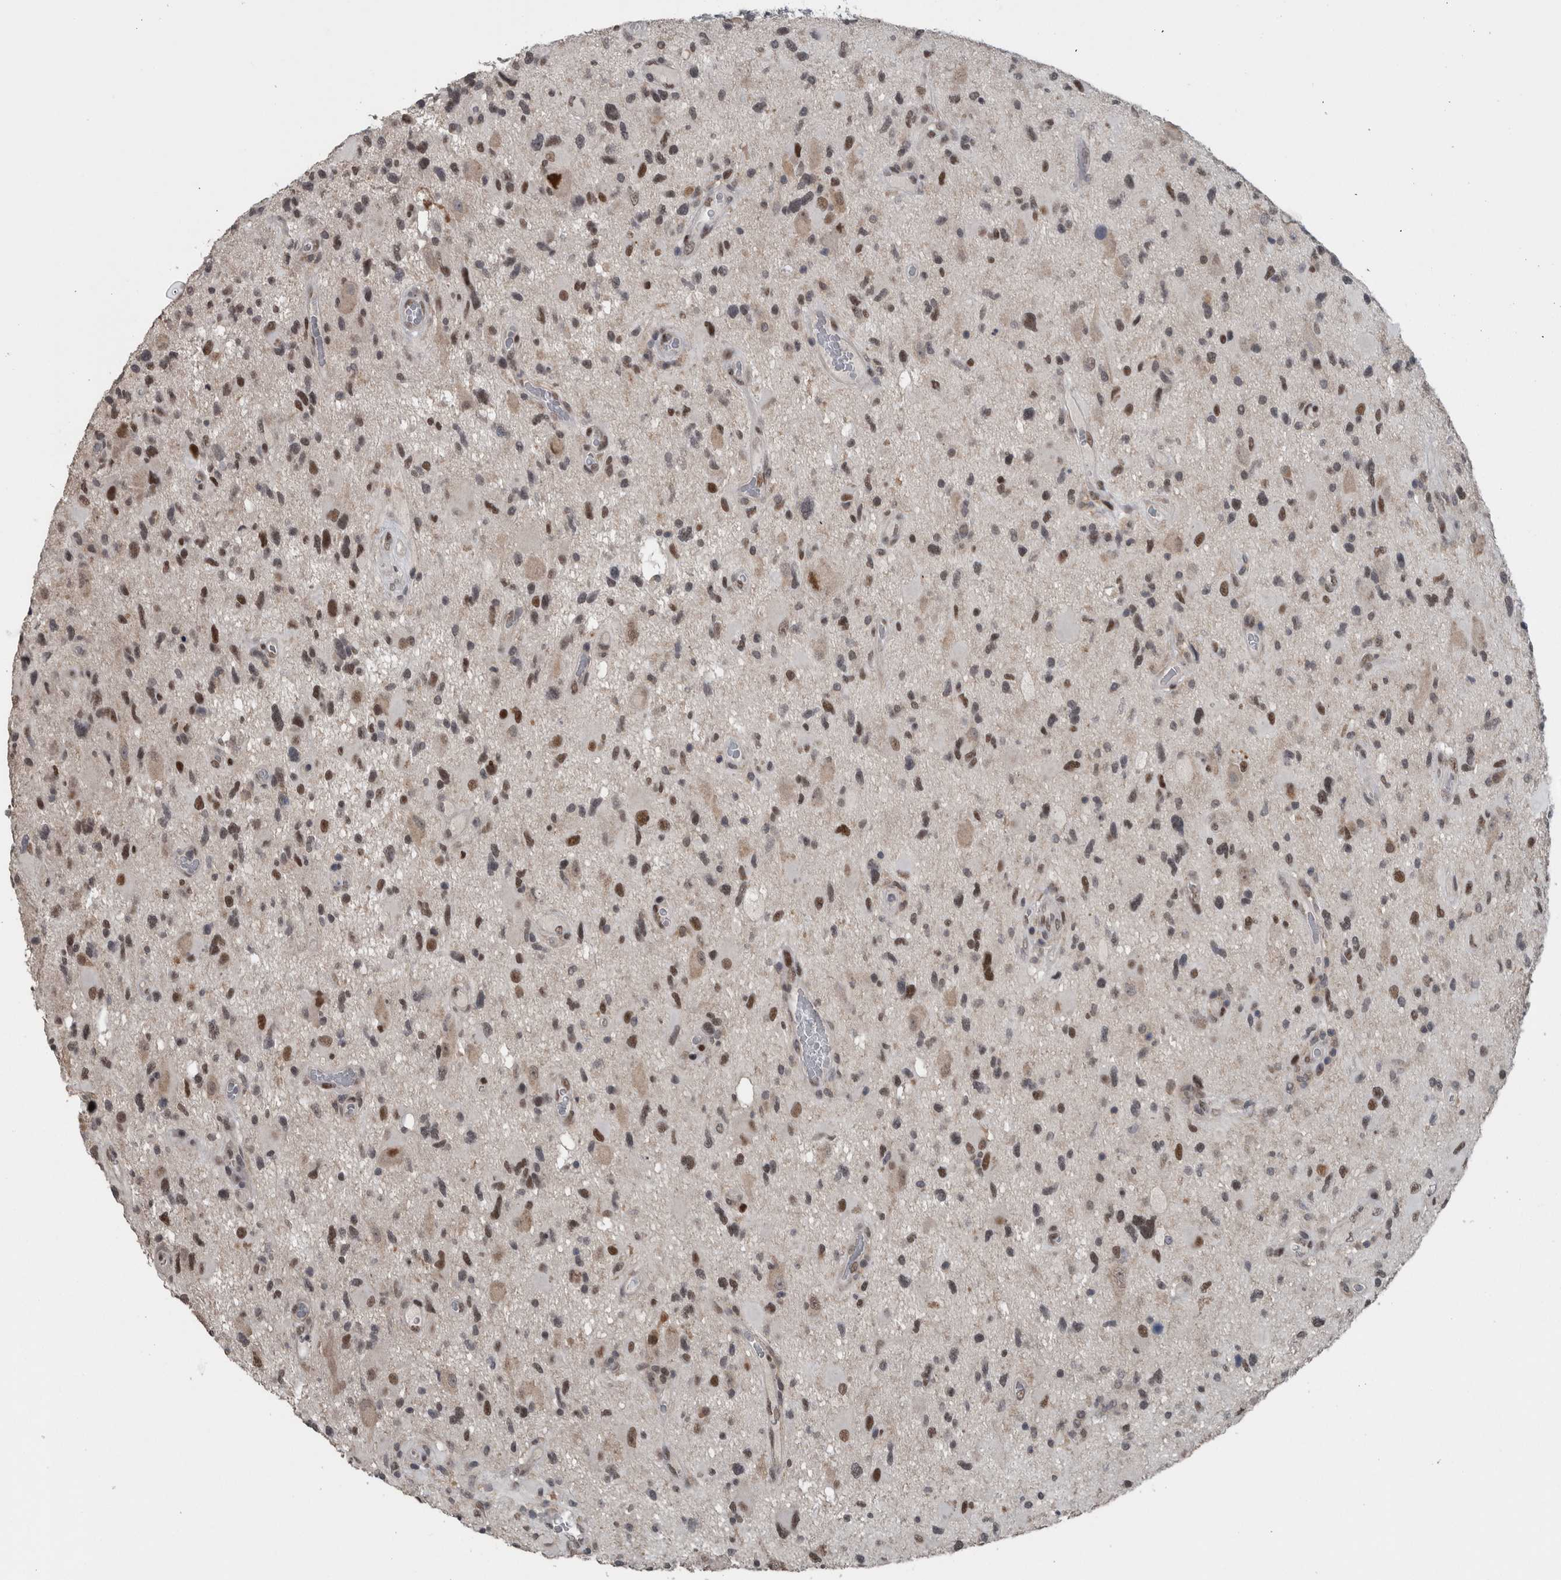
{"staining": {"intensity": "strong", "quantity": ">75%", "location": "nuclear"}, "tissue": "glioma", "cell_type": "Tumor cells", "image_type": "cancer", "snomed": [{"axis": "morphology", "description": "Glioma, malignant, High grade"}, {"axis": "topography", "description": "Brain"}], "caption": "Protein analysis of glioma tissue shows strong nuclear positivity in approximately >75% of tumor cells.", "gene": "ZBTB21", "patient": {"sex": "male", "age": 33}}